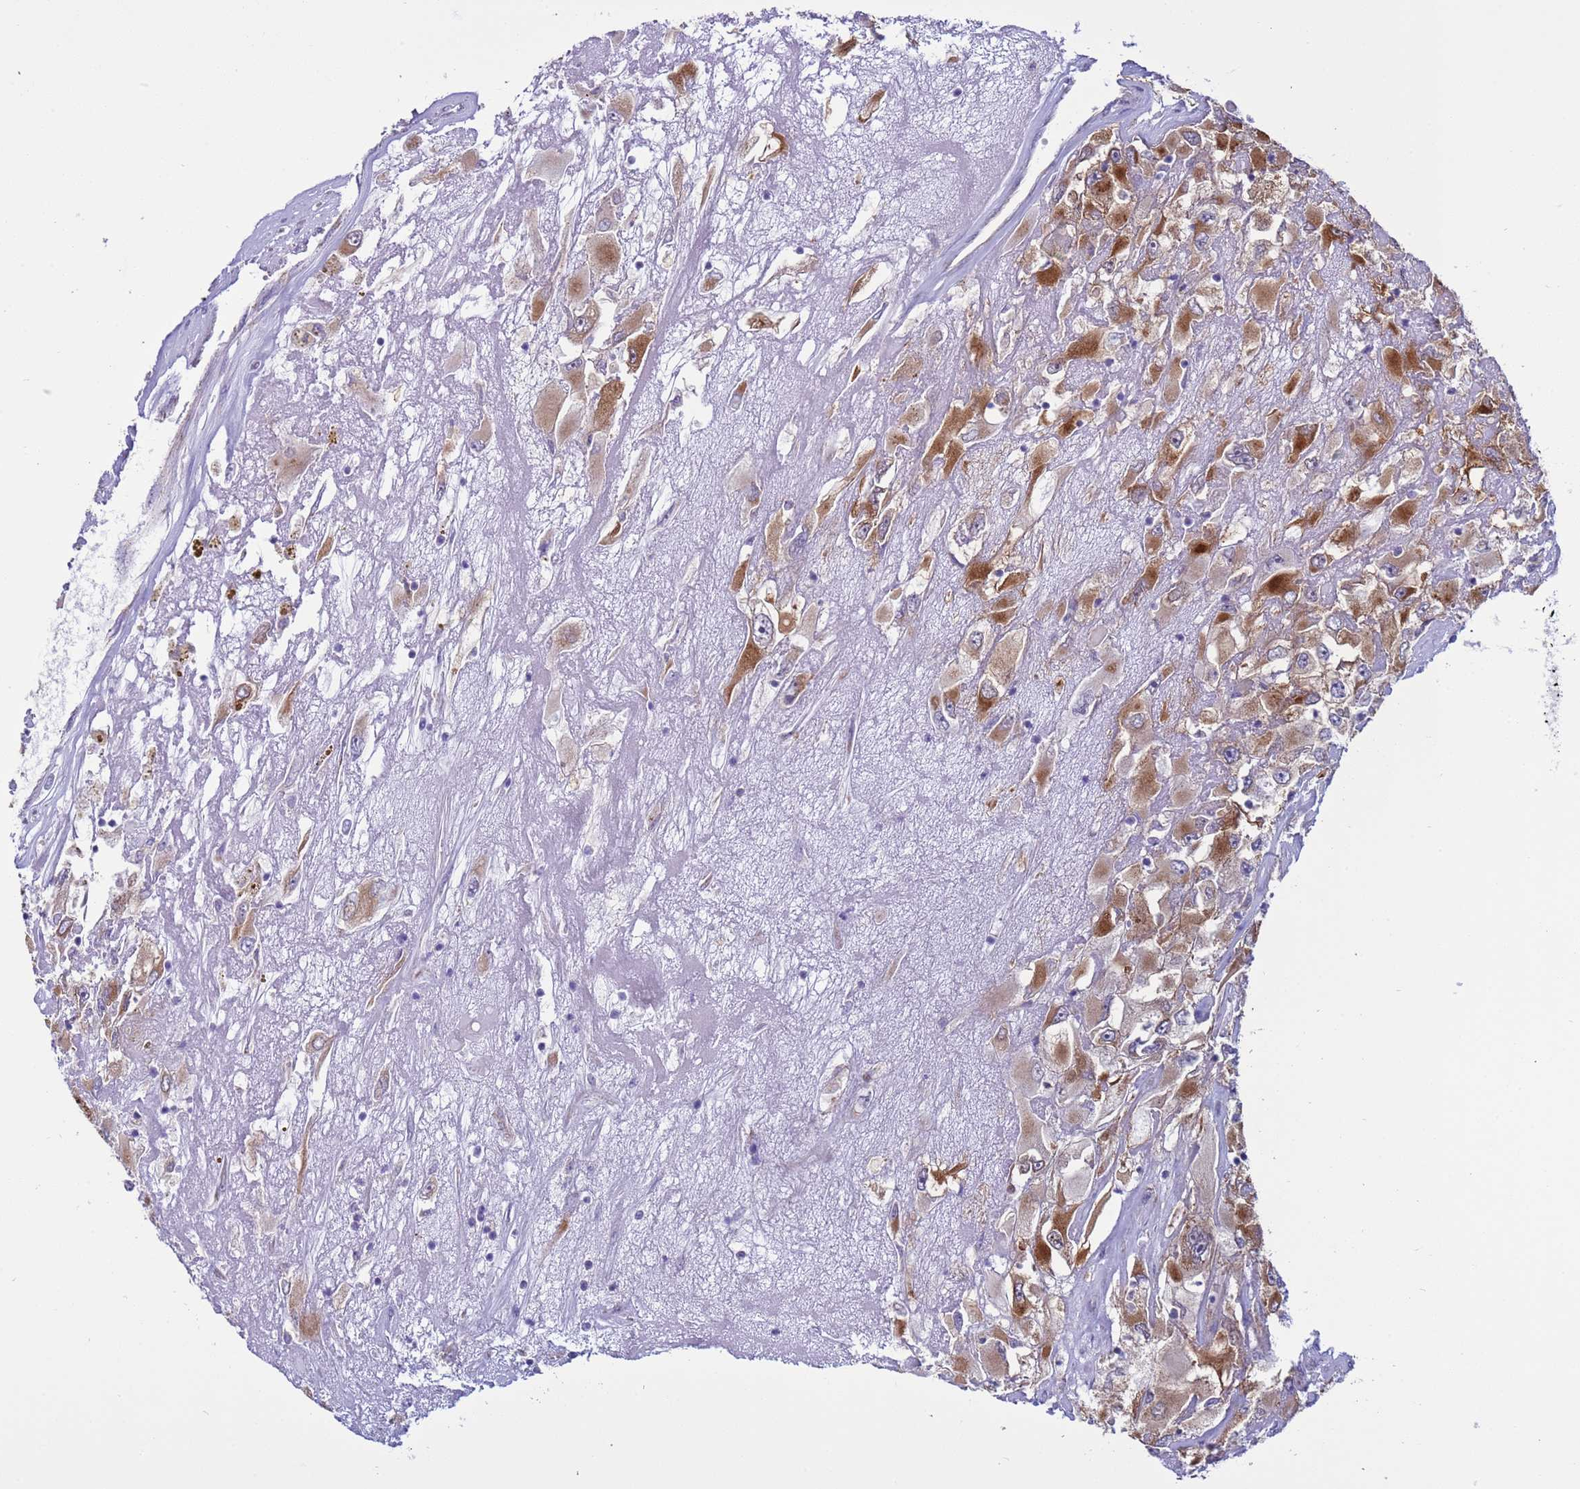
{"staining": {"intensity": "strong", "quantity": ">75%", "location": "cytoplasmic/membranous"}, "tissue": "renal cancer", "cell_type": "Tumor cells", "image_type": "cancer", "snomed": [{"axis": "morphology", "description": "Adenocarcinoma, NOS"}, {"axis": "topography", "description": "Kidney"}], "caption": "Brown immunohistochemical staining in human renal cancer (adenocarcinoma) reveals strong cytoplasmic/membranous positivity in approximately >75% of tumor cells.", "gene": "NCALD", "patient": {"sex": "female", "age": 52}}